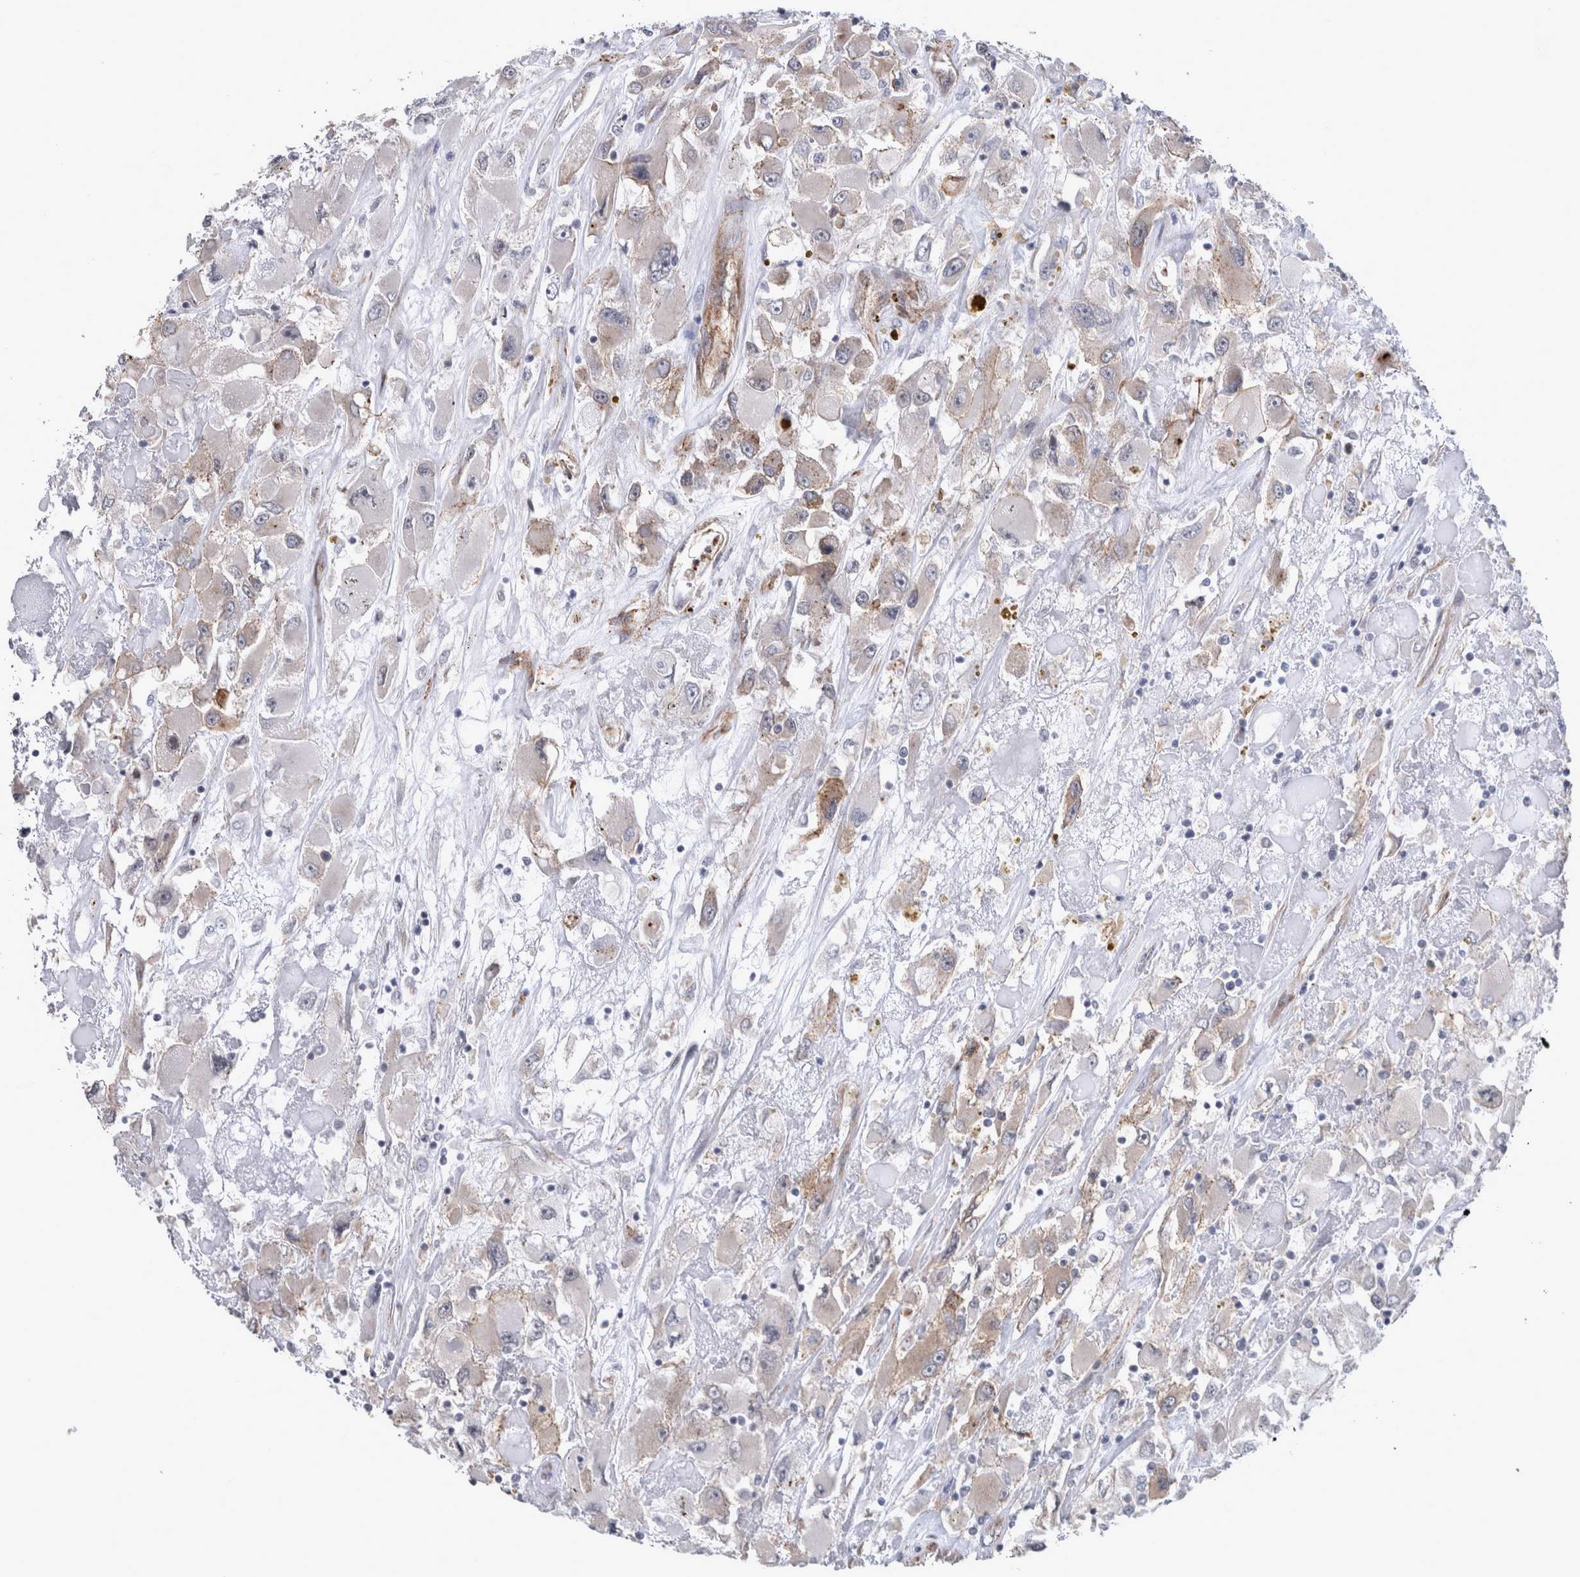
{"staining": {"intensity": "weak", "quantity": "<25%", "location": "cytoplasmic/membranous"}, "tissue": "renal cancer", "cell_type": "Tumor cells", "image_type": "cancer", "snomed": [{"axis": "morphology", "description": "Adenocarcinoma, NOS"}, {"axis": "topography", "description": "Kidney"}], "caption": "DAB (3,3'-diaminobenzidine) immunohistochemical staining of human renal cancer (adenocarcinoma) exhibits no significant expression in tumor cells.", "gene": "DDX6", "patient": {"sex": "female", "age": 52}}